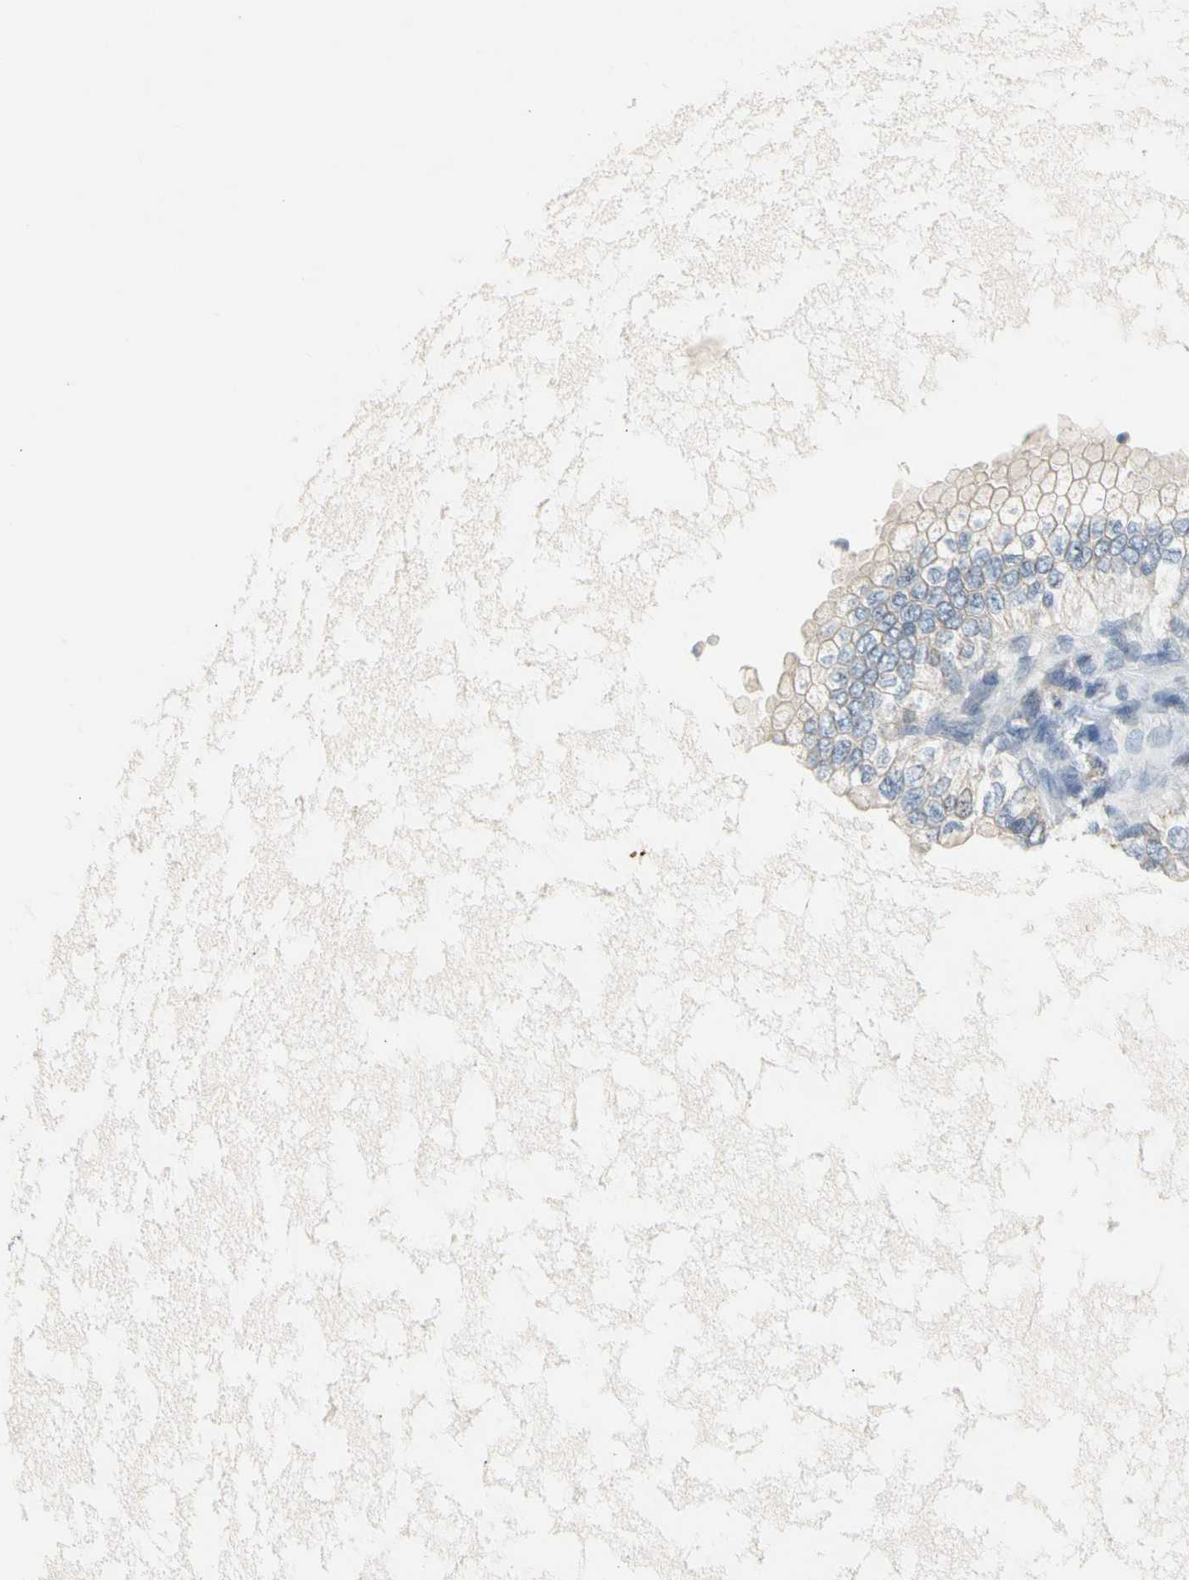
{"staining": {"intensity": "weak", "quantity": "25%-75%", "location": "cytoplasmic/membranous"}, "tissue": "ovarian cancer", "cell_type": "Tumor cells", "image_type": "cancer", "snomed": [{"axis": "morphology", "description": "Cystadenocarcinoma, mucinous, NOS"}, {"axis": "topography", "description": "Ovary"}], "caption": "Immunohistochemical staining of ovarian cancer demonstrates low levels of weak cytoplasmic/membranous protein positivity in approximately 25%-75% of tumor cells. (brown staining indicates protein expression, while blue staining denotes nuclei).", "gene": "SOX30", "patient": {"sex": "female", "age": 80}}